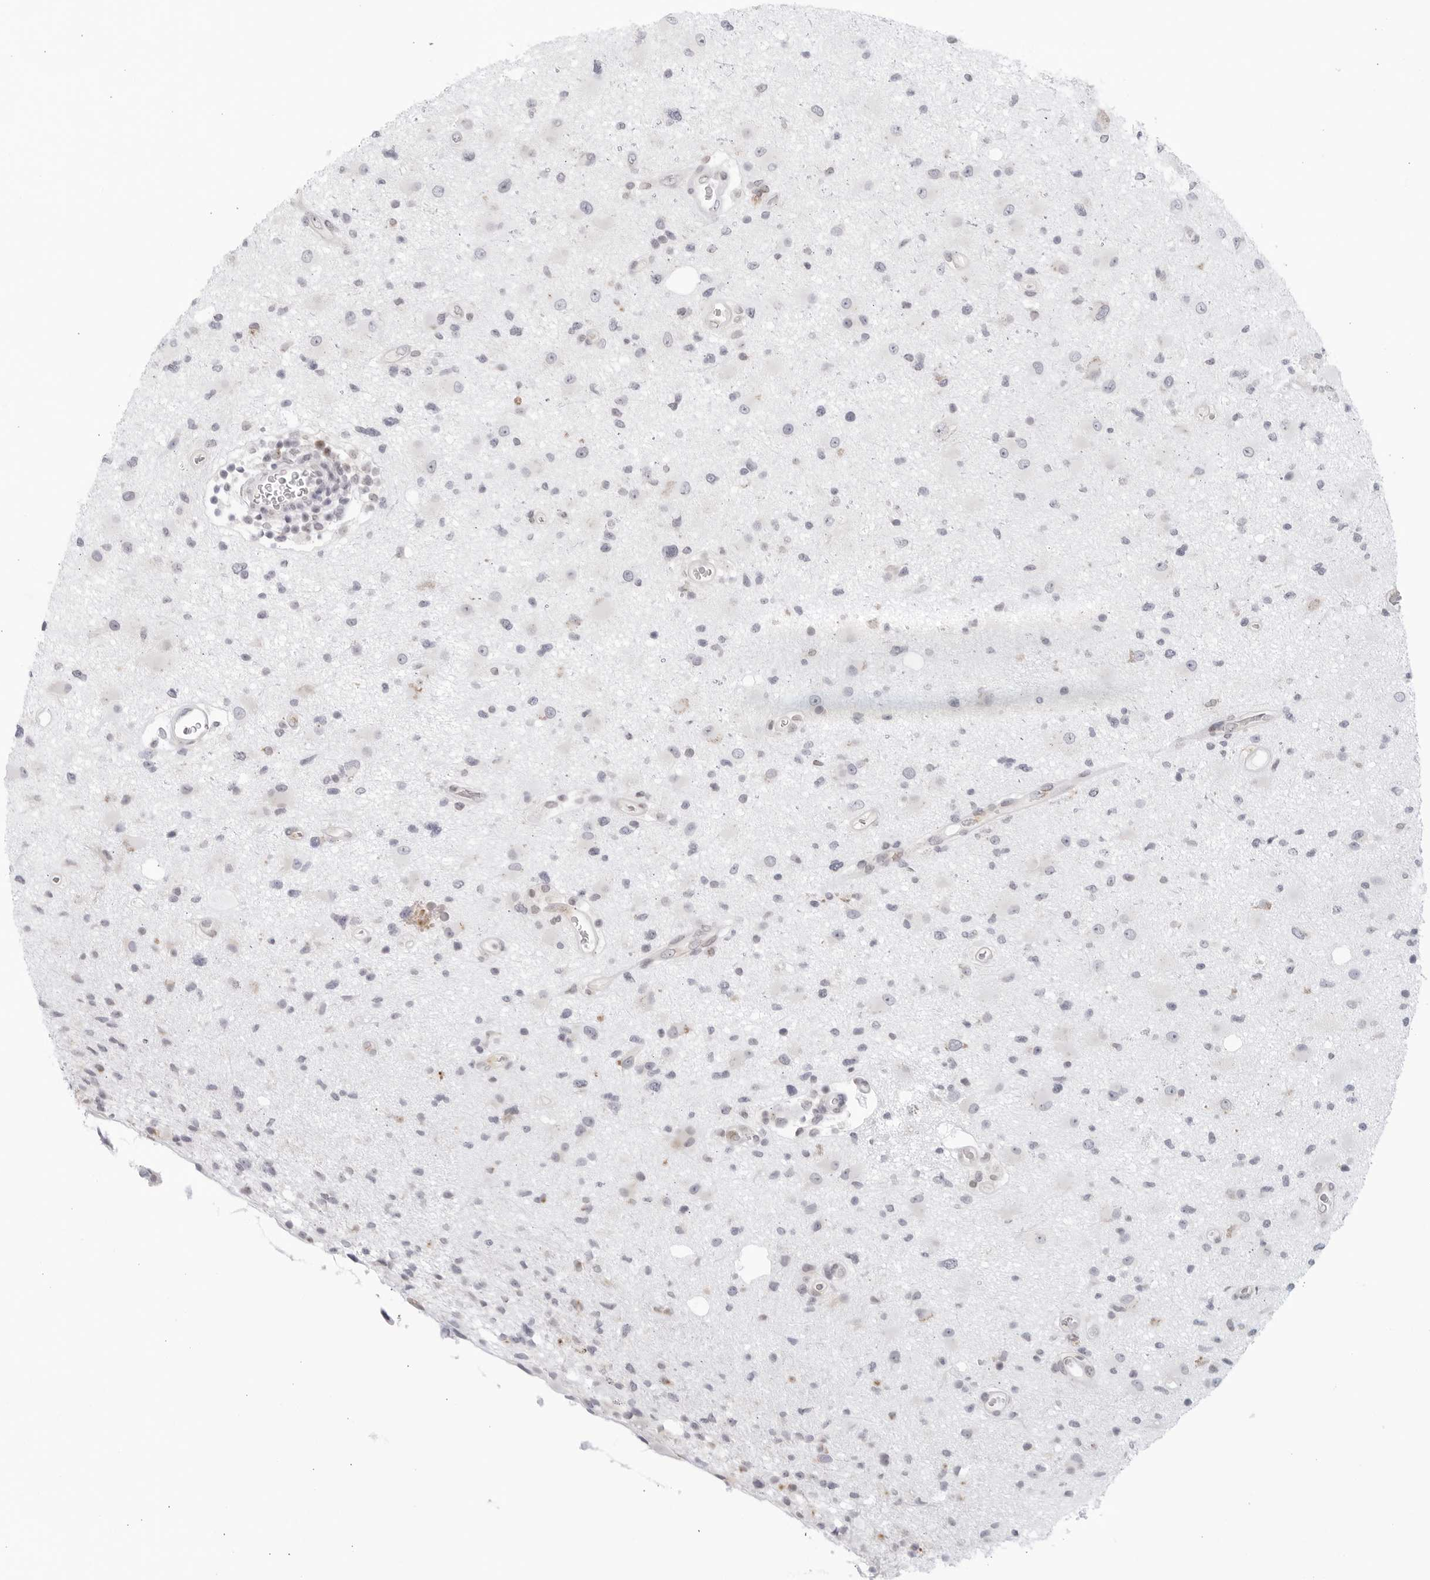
{"staining": {"intensity": "negative", "quantity": "none", "location": "none"}, "tissue": "glioma", "cell_type": "Tumor cells", "image_type": "cancer", "snomed": [{"axis": "morphology", "description": "Glioma, malignant, High grade"}, {"axis": "topography", "description": "Brain"}], "caption": "The IHC histopathology image has no significant positivity in tumor cells of glioma tissue. (DAB (3,3'-diaminobenzidine) immunohistochemistry (IHC) with hematoxylin counter stain).", "gene": "WDTC1", "patient": {"sex": "male", "age": 33}}